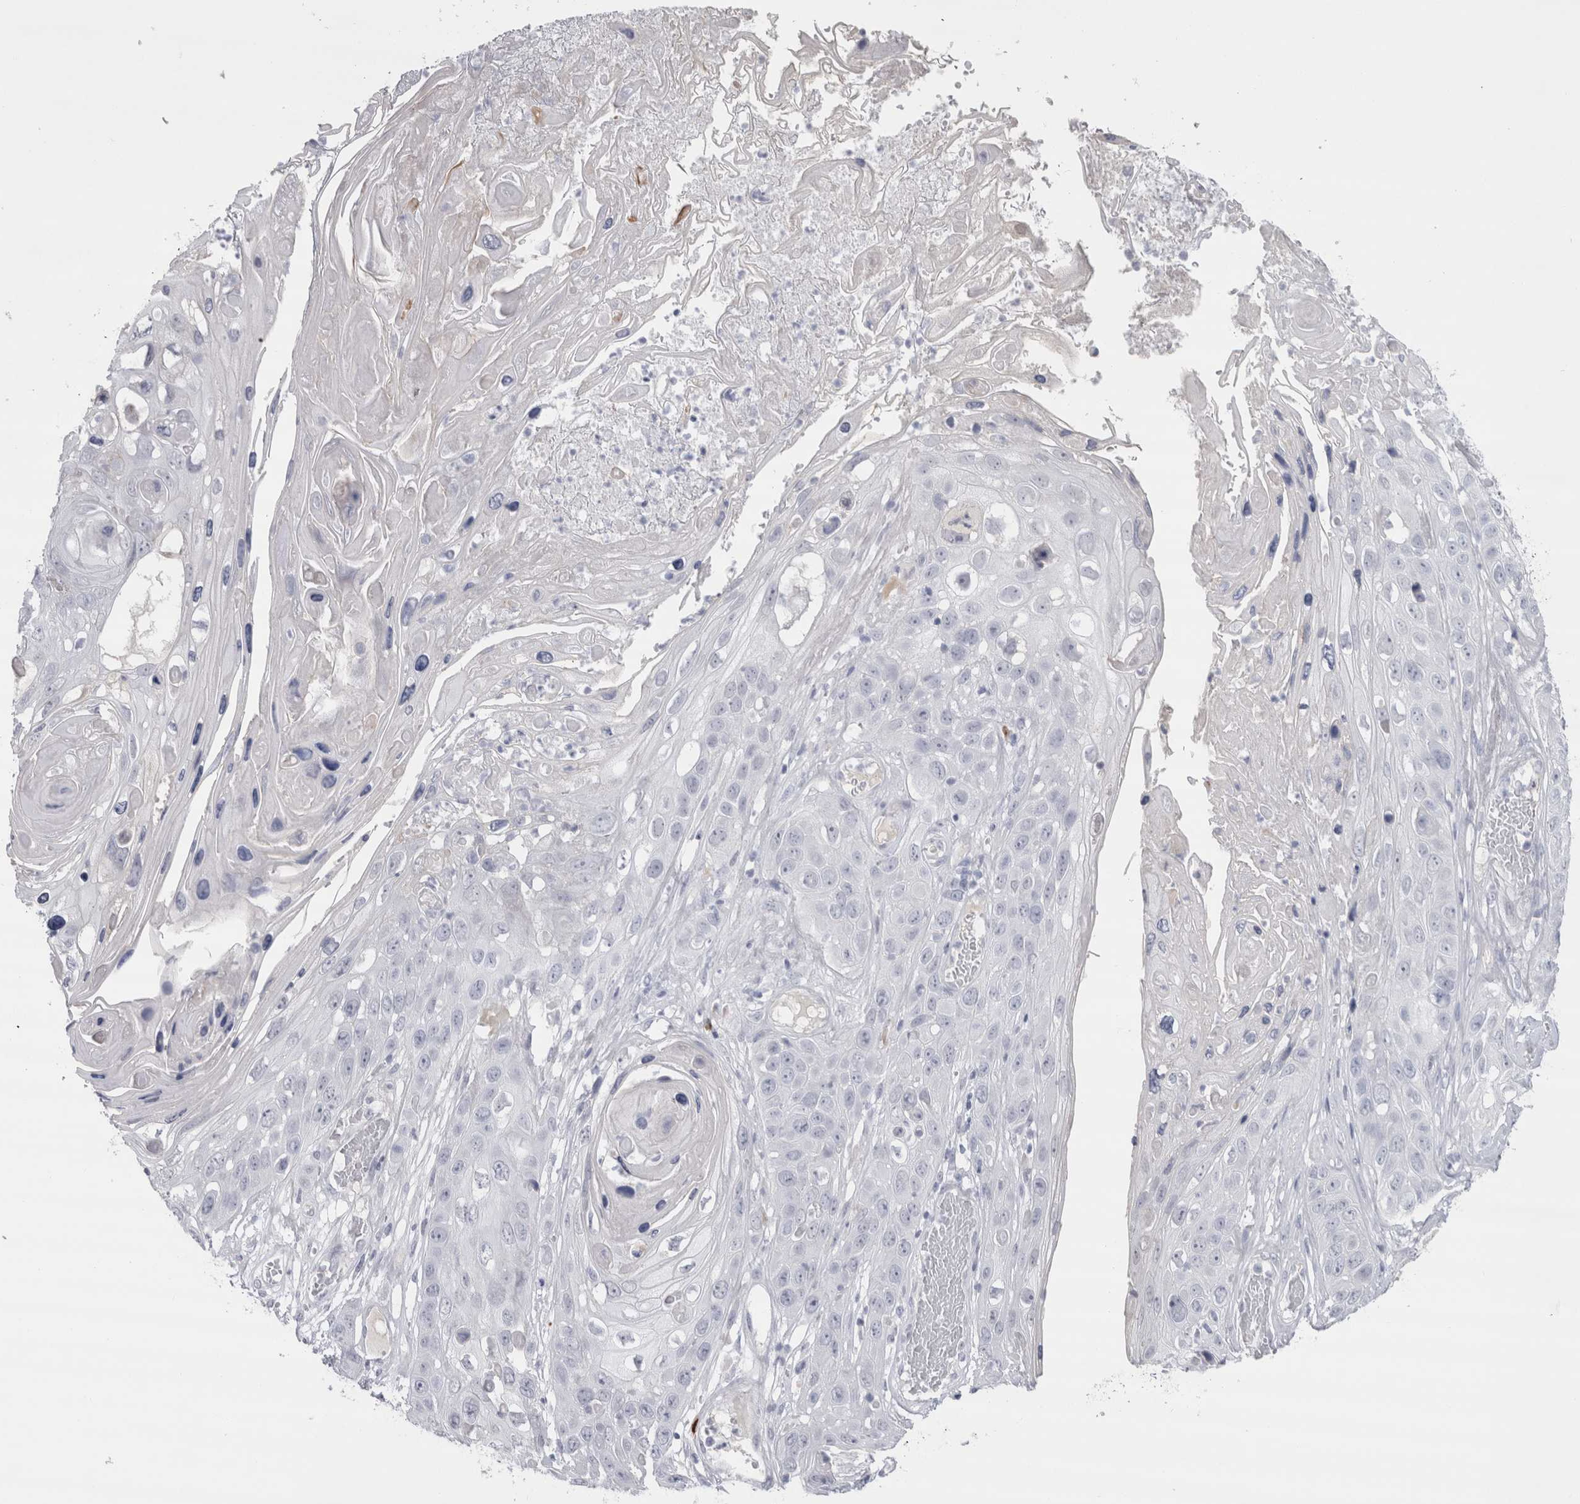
{"staining": {"intensity": "negative", "quantity": "none", "location": "none"}, "tissue": "skin cancer", "cell_type": "Tumor cells", "image_type": "cancer", "snomed": [{"axis": "morphology", "description": "Squamous cell carcinoma, NOS"}, {"axis": "topography", "description": "Skin"}], "caption": "DAB (3,3'-diaminobenzidine) immunohistochemical staining of skin cancer demonstrates no significant positivity in tumor cells.", "gene": "CDH17", "patient": {"sex": "male", "age": 55}}